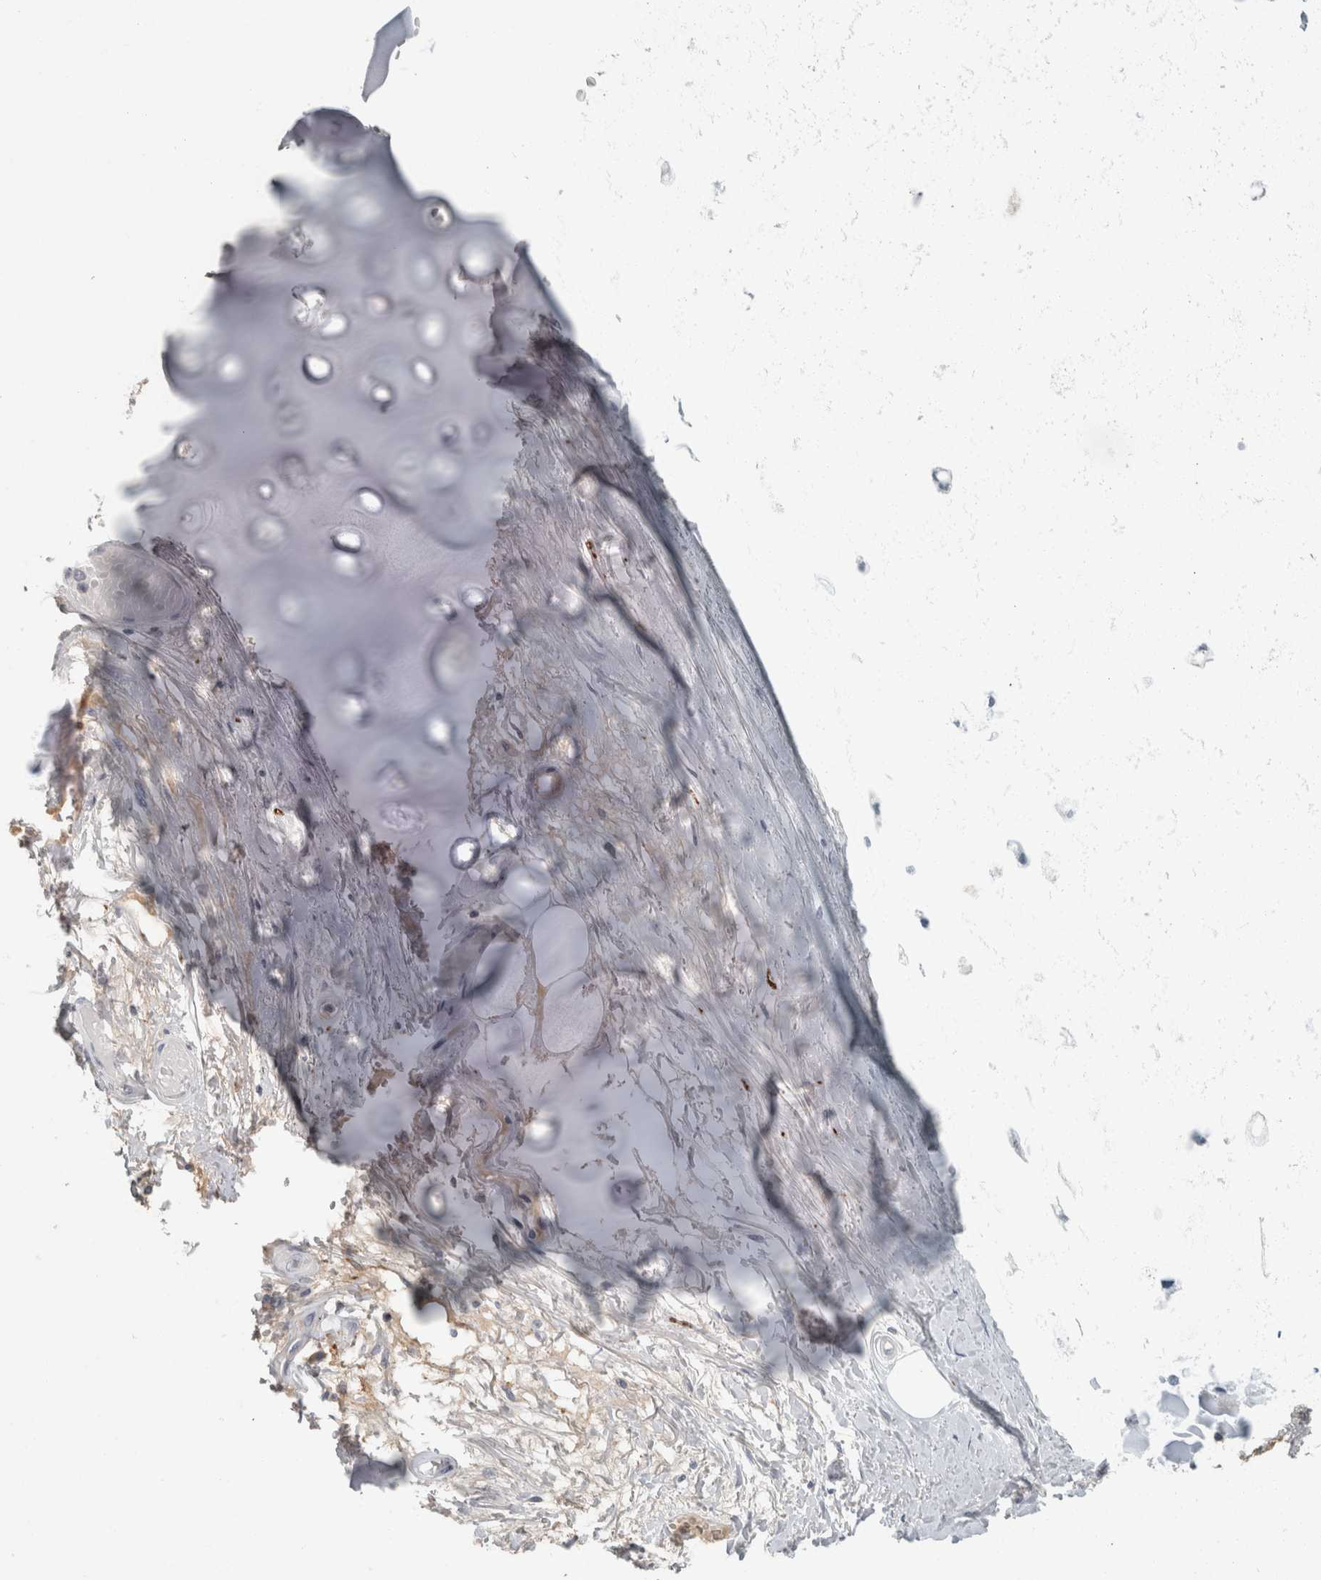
{"staining": {"intensity": "negative", "quantity": "none", "location": "none"}, "tissue": "adipose tissue", "cell_type": "Adipocytes", "image_type": "normal", "snomed": [{"axis": "morphology", "description": "Normal tissue, NOS"}, {"axis": "topography", "description": "Bronchus"}], "caption": "Immunohistochemistry (IHC) histopathology image of normal human adipose tissue stained for a protein (brown), which demonstrates no positivity in adipocytes. (DAB (3,3'-diaminobenzidine) immunohistochemistry (IHC) visualized using brightfield microscopy, high magnification).", "gene": "CHL1", "patient": {"sex": "male", "age": 66}}